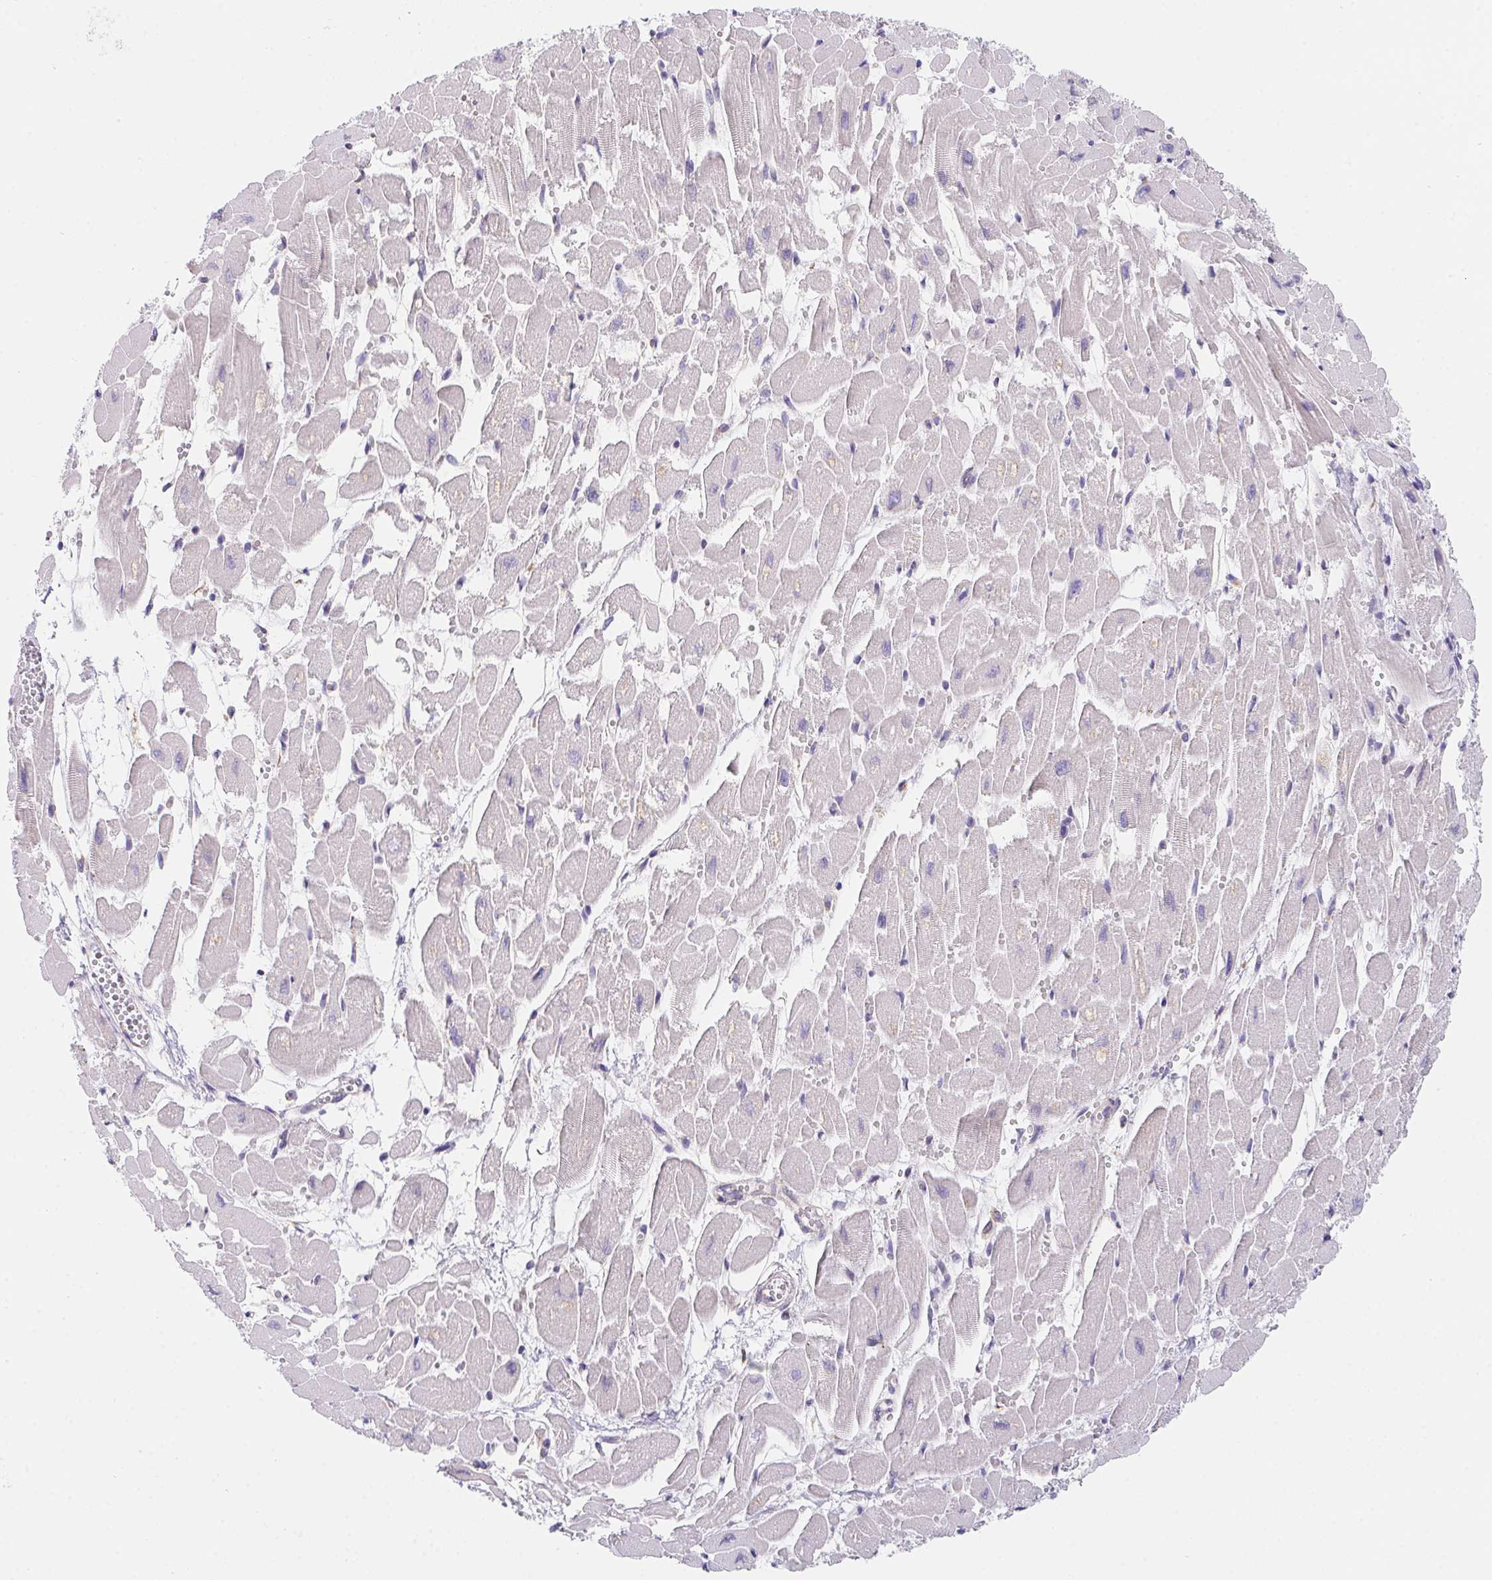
{"staining": {"intensity": "negative", "quantity": "none", "location": "none"}, "tissue": "heart muscle", "cell_type": "Cardiomyocytes", "image_type": "normal", "snomed": [{"axis": "morphology", "description": "Normal tissue, NOS"}, {"axis": "topography", "description": "Heart"}], "caption": "High power microscopy histopathology image of an immunohistochemistry image of benign heart muscle, revealing no significant expression in cardiomyocytes. (DAB immunohistochemistry visualized using brightfield microscopy, high magnification).", "gene": "ADAM8", "patient": {"sex": "female", "age": 52}}